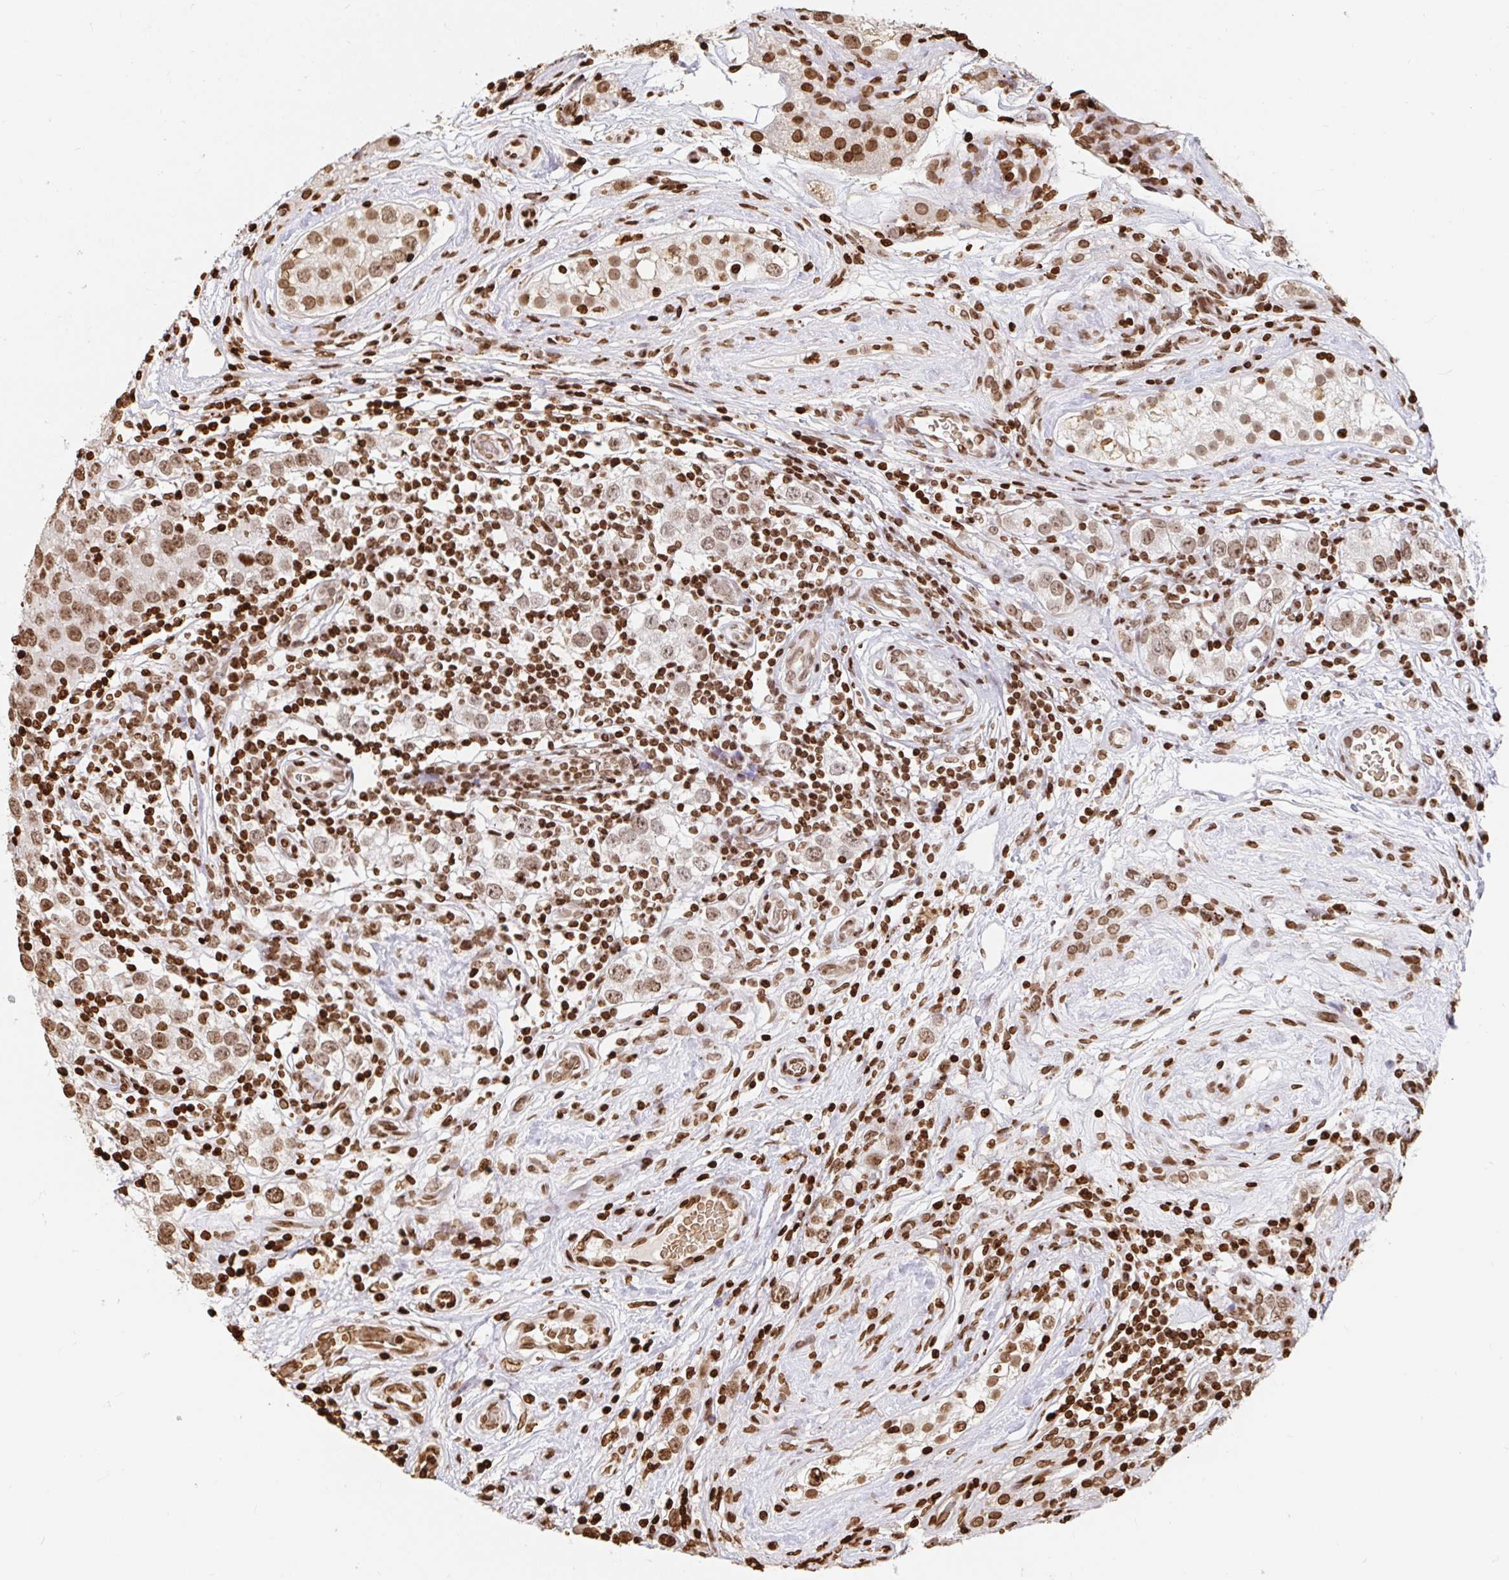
{"staining": {"intensity": "moderate", "quantity": ">75%", "location": "nuclear"}, "tissue": "testis cancer", "cell_type": "Tumor cells", "image_type": "cancer", "snomed": [{"axis": "morphology", "description": "Seminoma, NOS"}, {"axis": "topography", "description": "Testis"}], "caption": "Testis cancer (seminoma) stained with IHC shows moderate nuclear staining in approximately >75% of tumor cells. (Brightfield microscopy of DAB IHC at high magnification).", "gene": "H2BC5", "patient": {"sex": "male", "age": 34}}